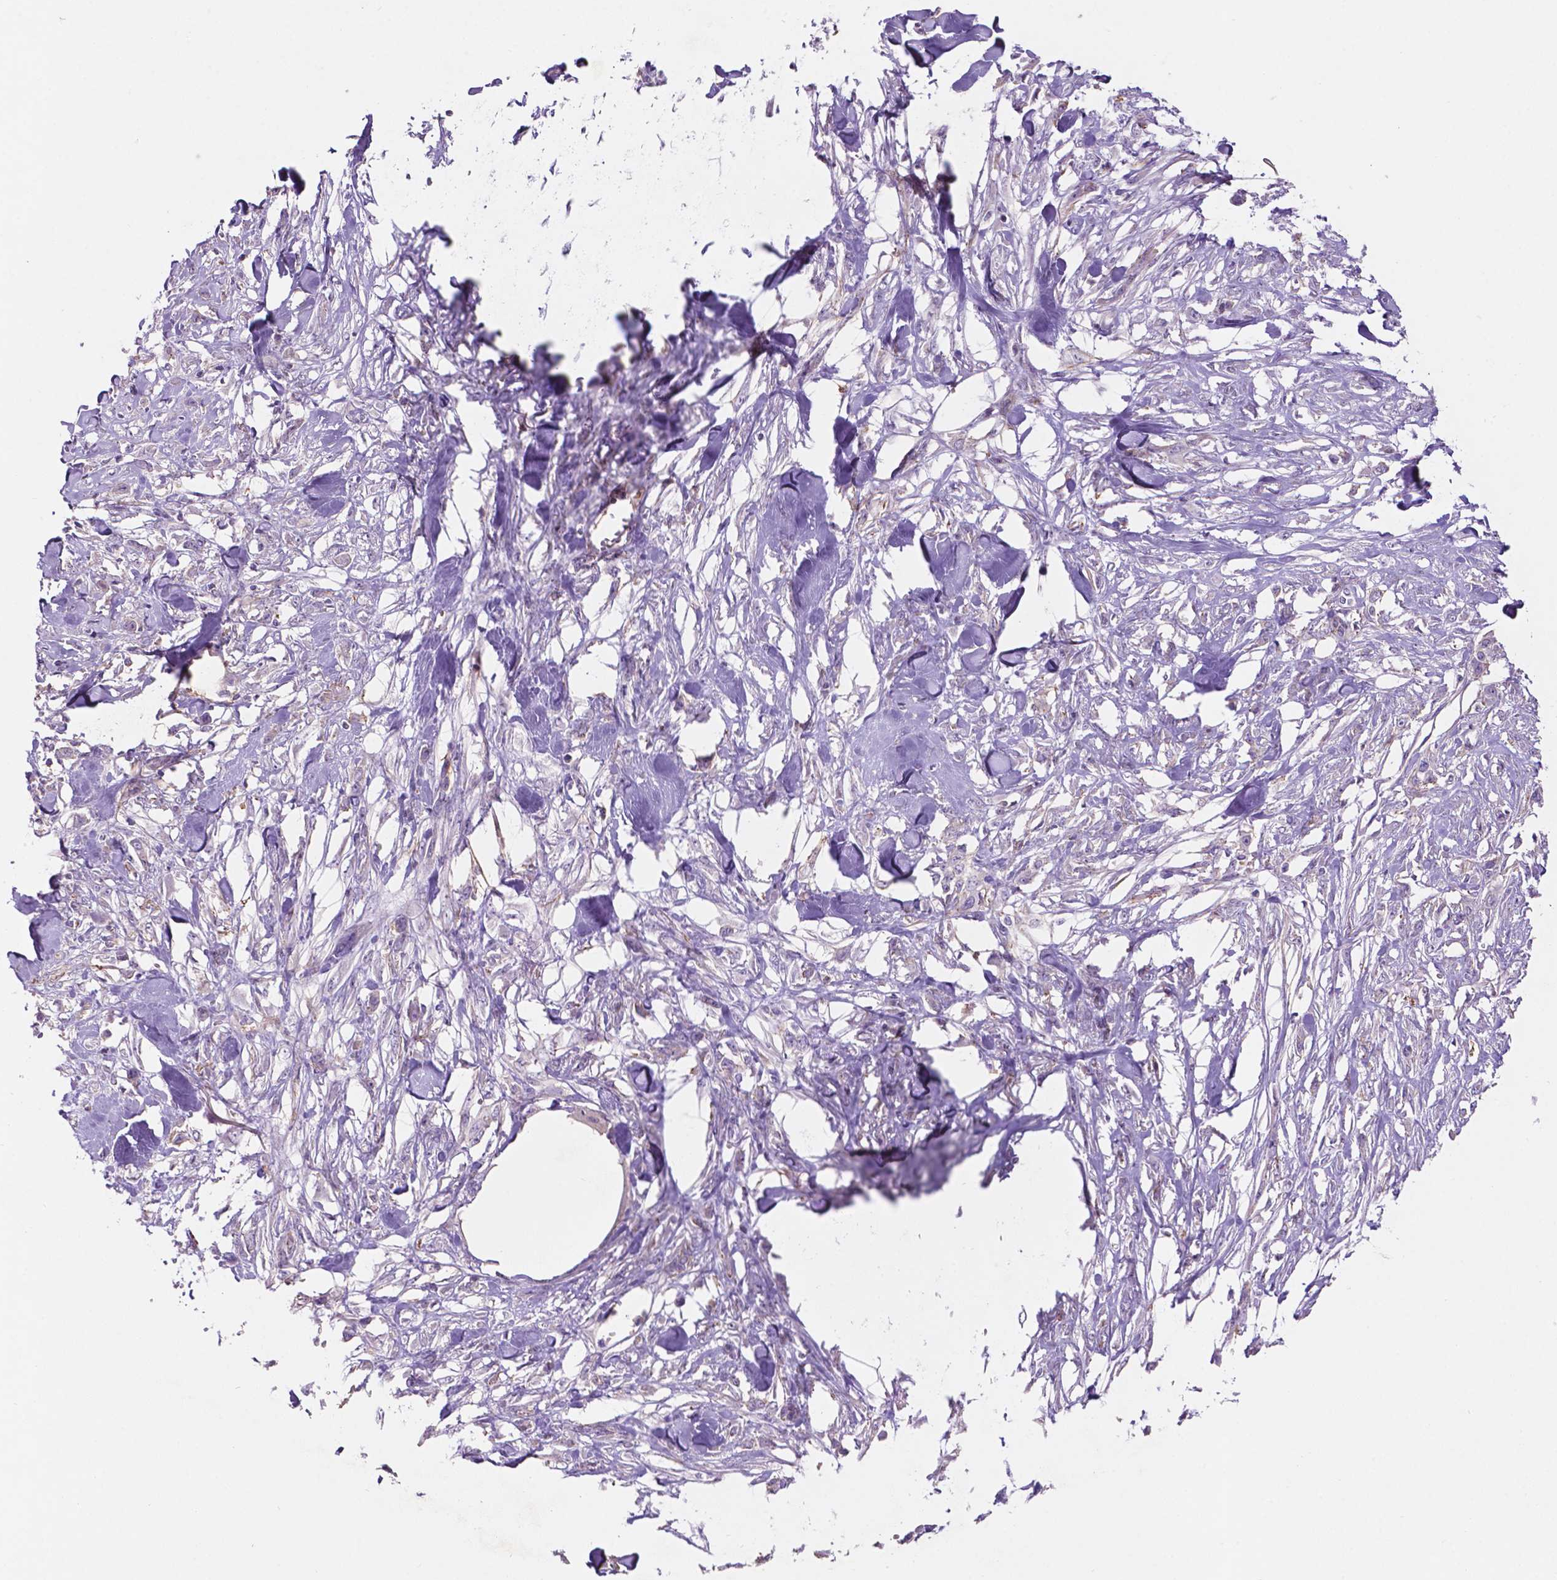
{"staining": {"intensity": "negative", "quantity": "none", "location": "none"}, "tissue": "skin cancer", "cell_type": "Tumor cells", "image_type": "cancer", "snomed": [{"axis": "morphology", "description": "Squamous cell carcinoma, NOS"}, {"axis": "topography", "description": "Skin"}], "caption": "Skin squamous cell carcinoma was stained to show a protein in brown. There is no significant staining in tumor cells.", "gene": "ARL5C", "patient": {"sex": "female", "age": 59}}